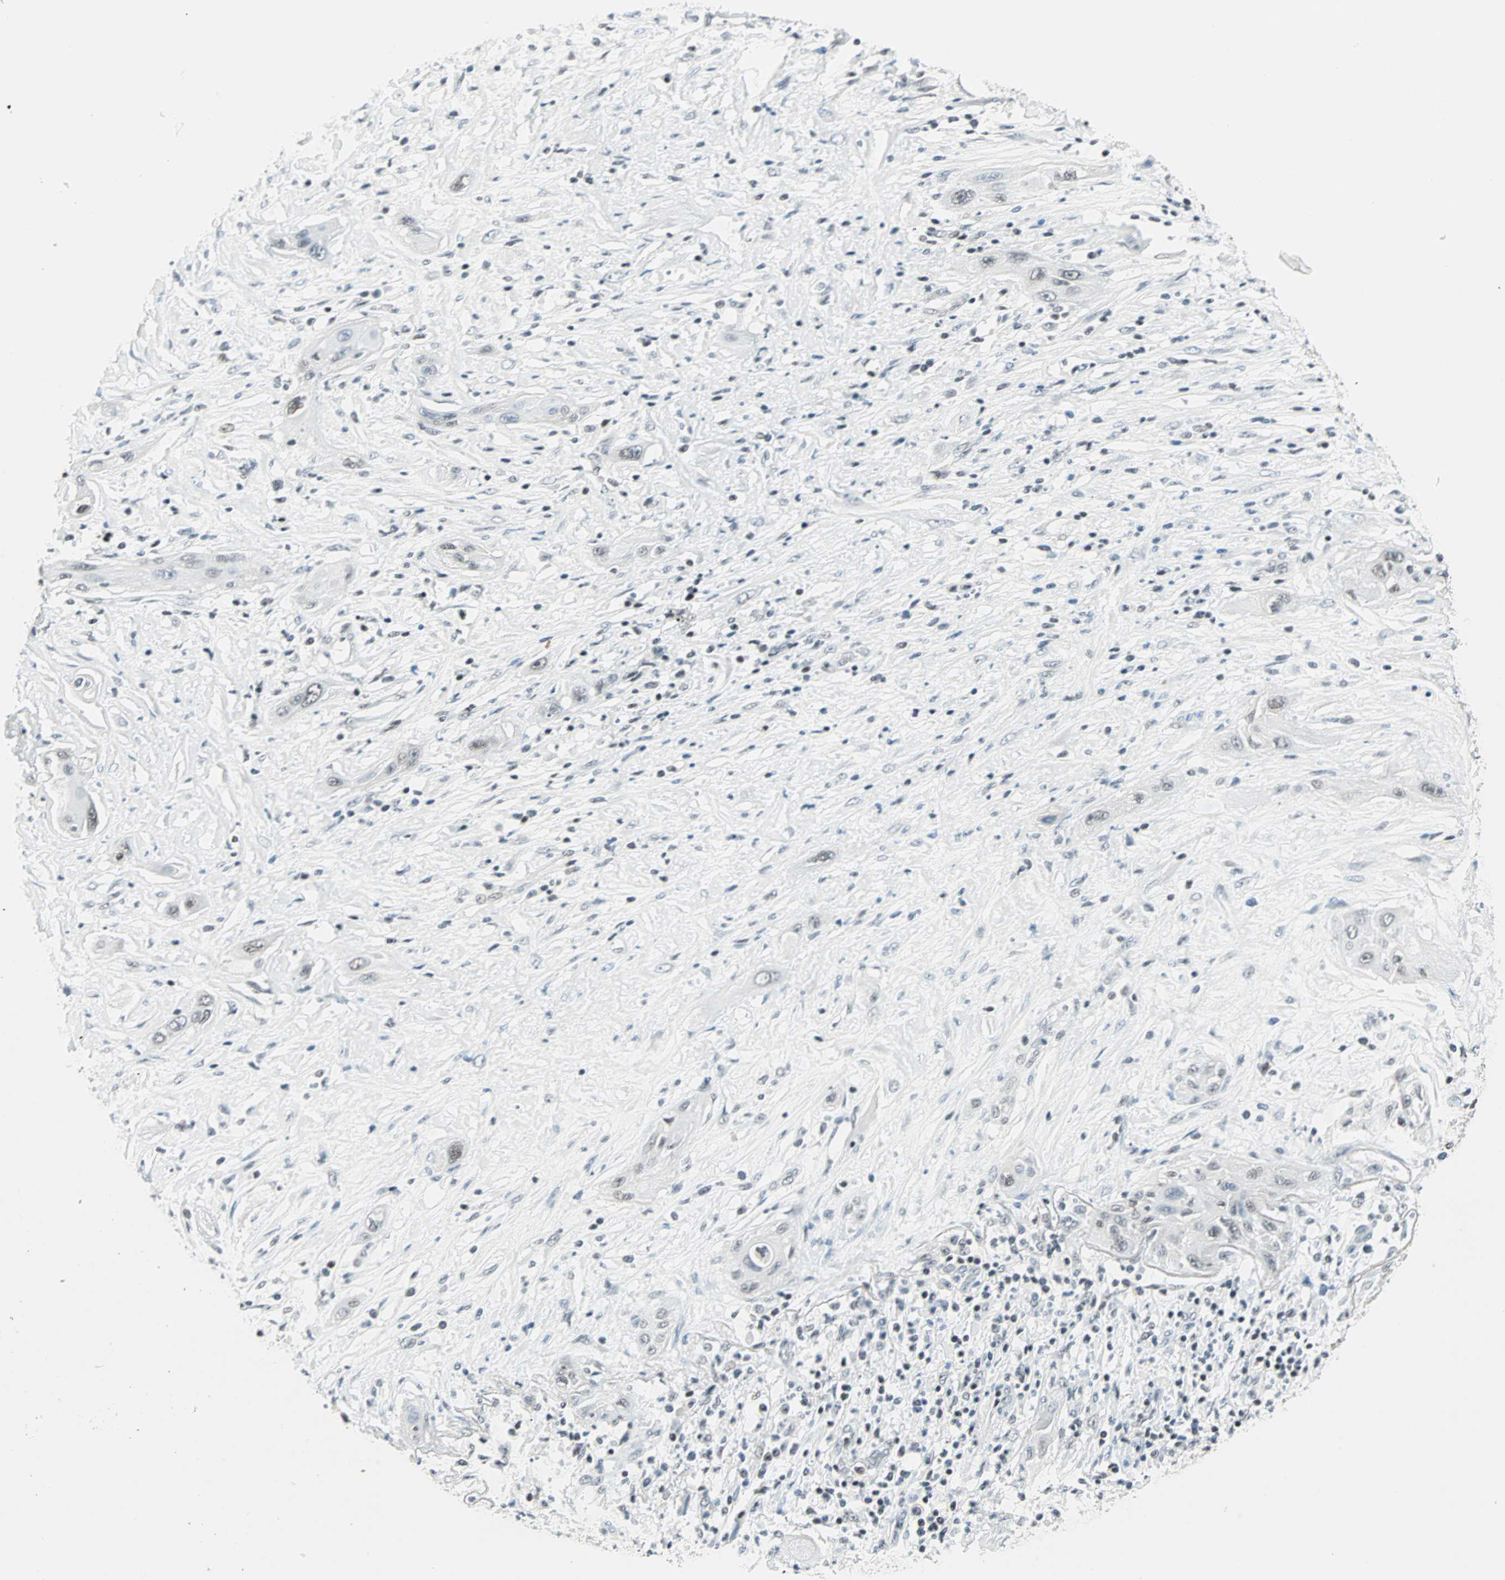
{"staining": {"intensity": "weak", "quantity": "<25%", "location": "nuclear"}, "tissue": "lung cancer", "cell_type": "Tumor cells", "image_type": "cancer", "snomed": [{"axis": "morphology", "description": "Squamous cell carcinoma, NOS"}, {"axis": "topography", "description": "Lung"}], "caption": "Lung cancer stained for a protein using immunohistochemistry exhibits no positivity tumor cells.", "gene": "SIN3A", "patient": {"sex": "female", "age": 47}}